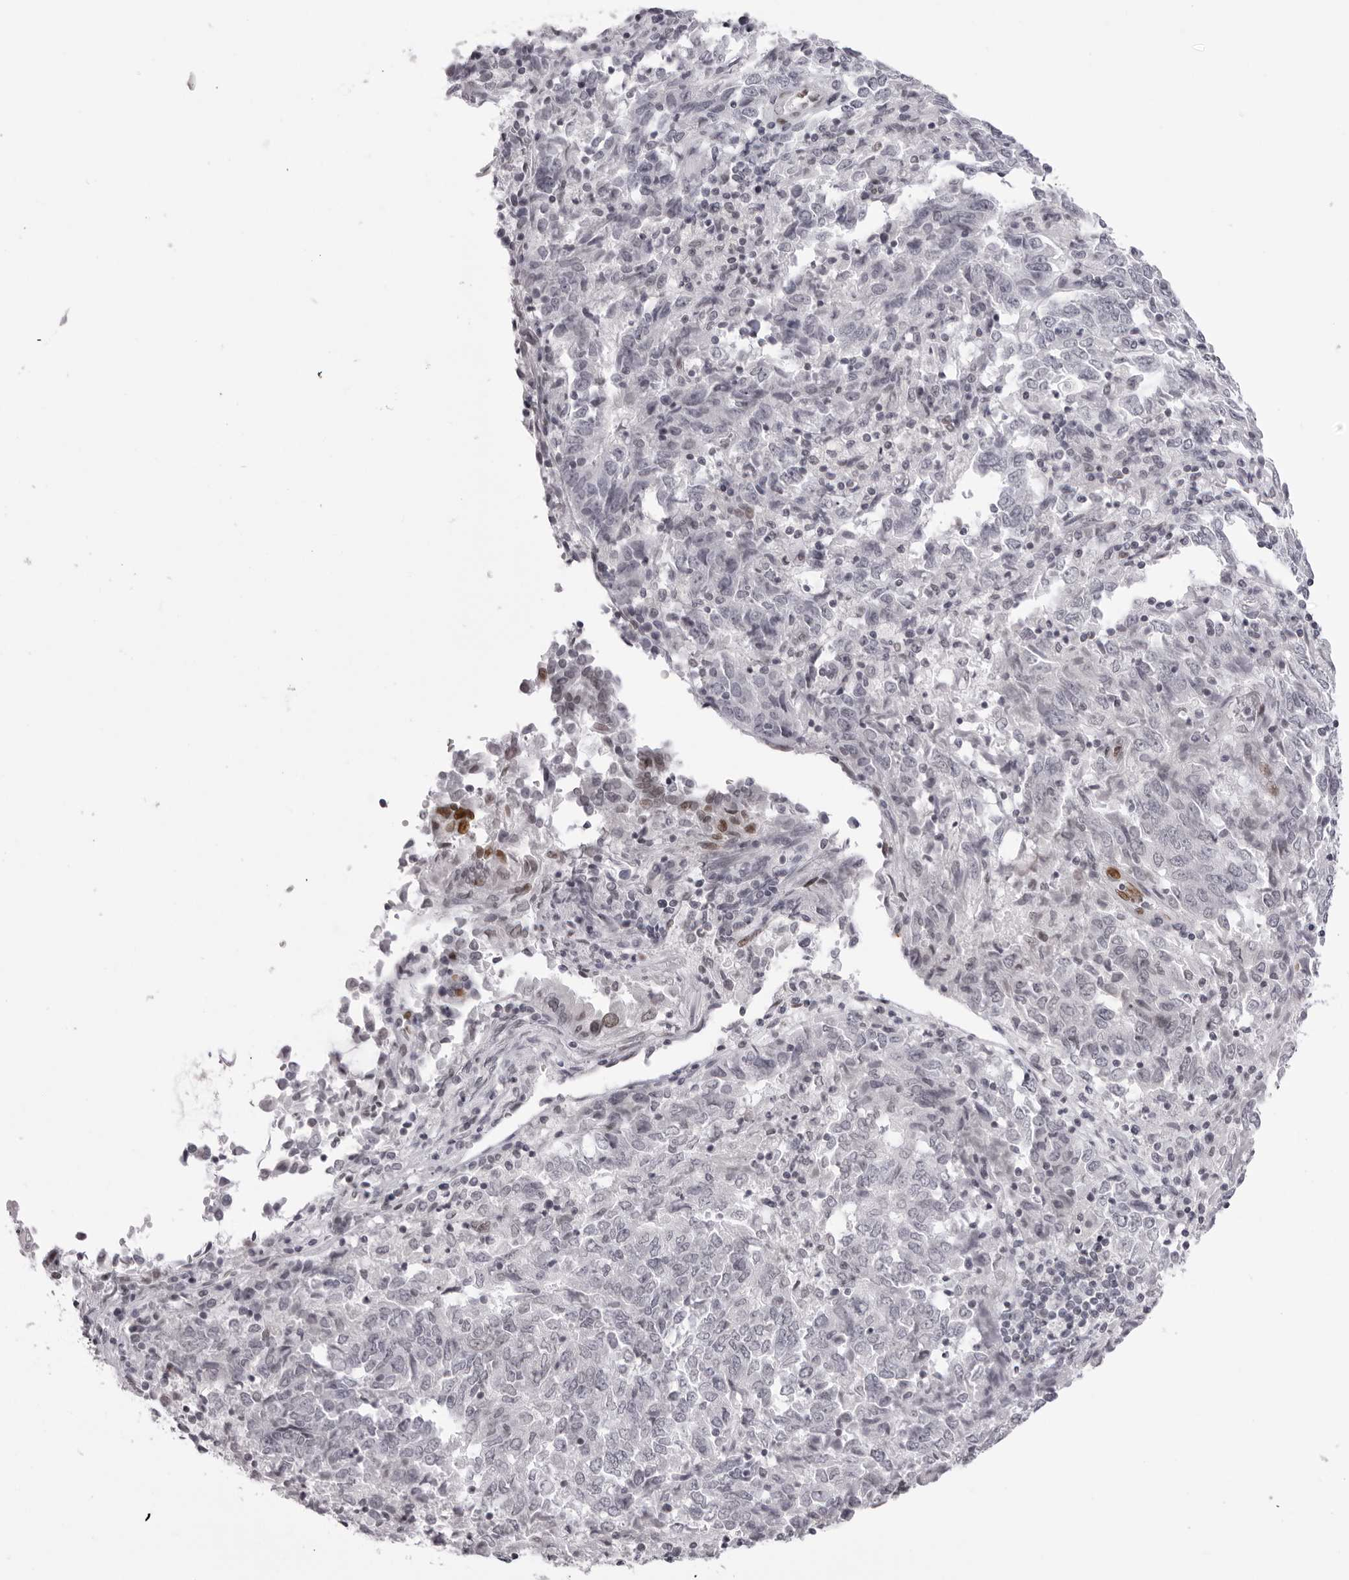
{"staining": {"intensity": "negative", "quantity": "none", "location": "none"}, "tissue": "endometrial cancer", "cell_type": "Tumor cells", "image_type": "cancer", "snomed": [{"axis": "morphology", "description": "Adenocarcinoma, NOS"}, {"axis": "topography", "description": "Endometrium"}], "caption": "Image shows no protein staining in tumor cells of endometrial cancer tissue. Brightfield microscopy of IHC stained with DAB (3,3'-diaminobenzidine) (brown) and hematoxylin (blue), captured at high magnification.", "gene": "MAFK", "patient": {"sex": "female", "age": 80}}